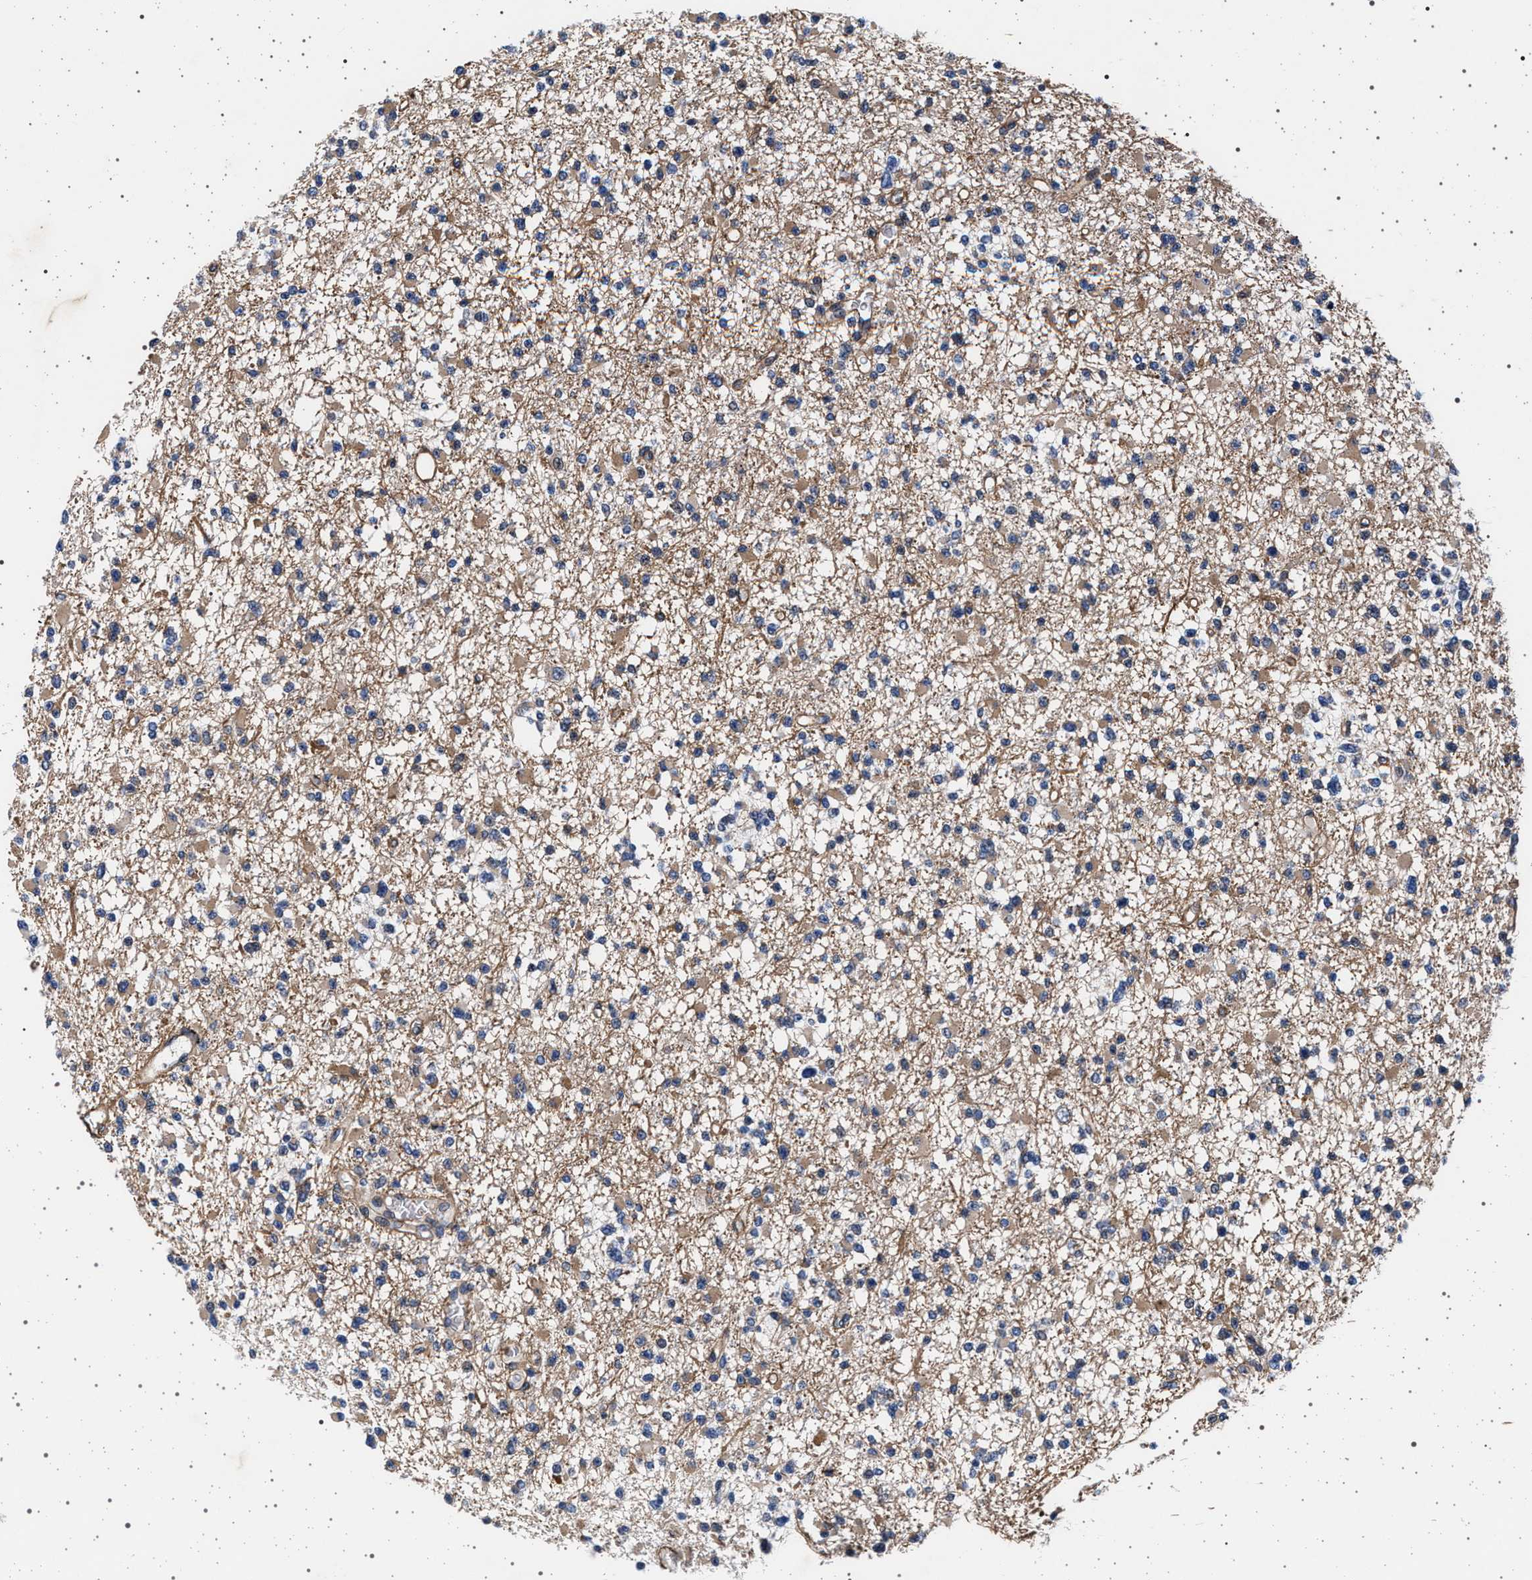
{"staining": {"intensity": "moderate", "quantity": "25%-75%", "location": "cytoplasmic/membranous"}, "tissue": "glioma", "cell_type": "Tumor cells", "image_type": "cancer", "snomed": [{"axis": "morphology", "description": "Glioma, malignant, Low grade"}, {"axis": "topography", "description": "Brain"}], "caption": "Protein analysis of low-grade glioma (malignant) tissue shows moderate cytoplasmic/membranous staining in approximately 25%-75% of tumor cells.", "gene": "KCNK6", "patient": {"sex": "female", "age": 22}}